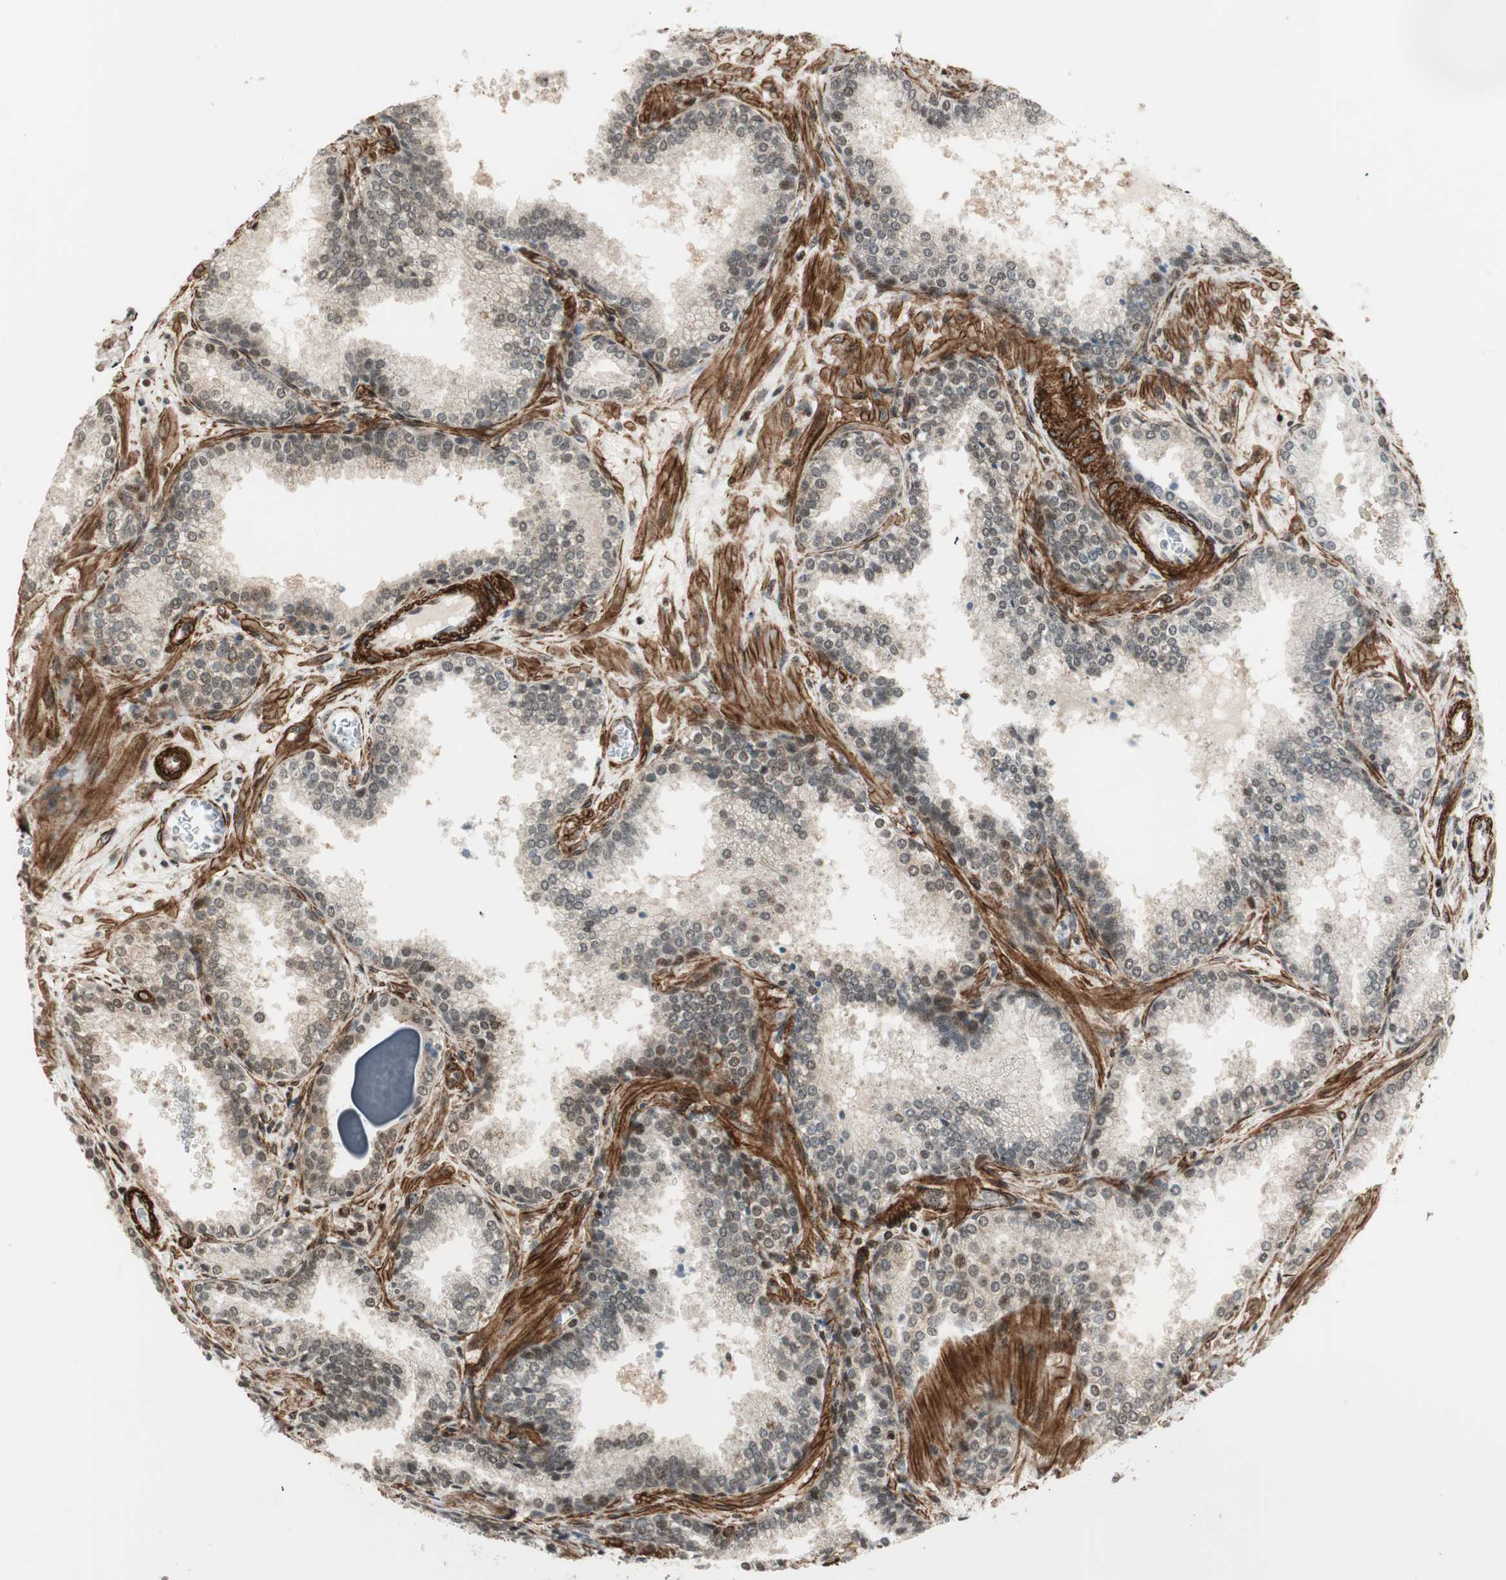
{"staining": {"intensity": "weak", "quantity": "25%-75%", "location": "nuclear"}, "tissue": "prostate cancer", "cell_type": "Tumor cells", "image_type": "cancer", "snomed": [{"axis": "morphology", "description": "Adenocarcinoma, Low grade"}, {"axis": "topography", "description": "Prostate"}], "caption": "Protein staining of prostate cancer (low-grade adenocarcinoma) tissue reveals weak nuclear positivity in about 25%-75% of tumor cells.", "gene": "CDK19", "patient": {"sex": "male", "age": 60}}